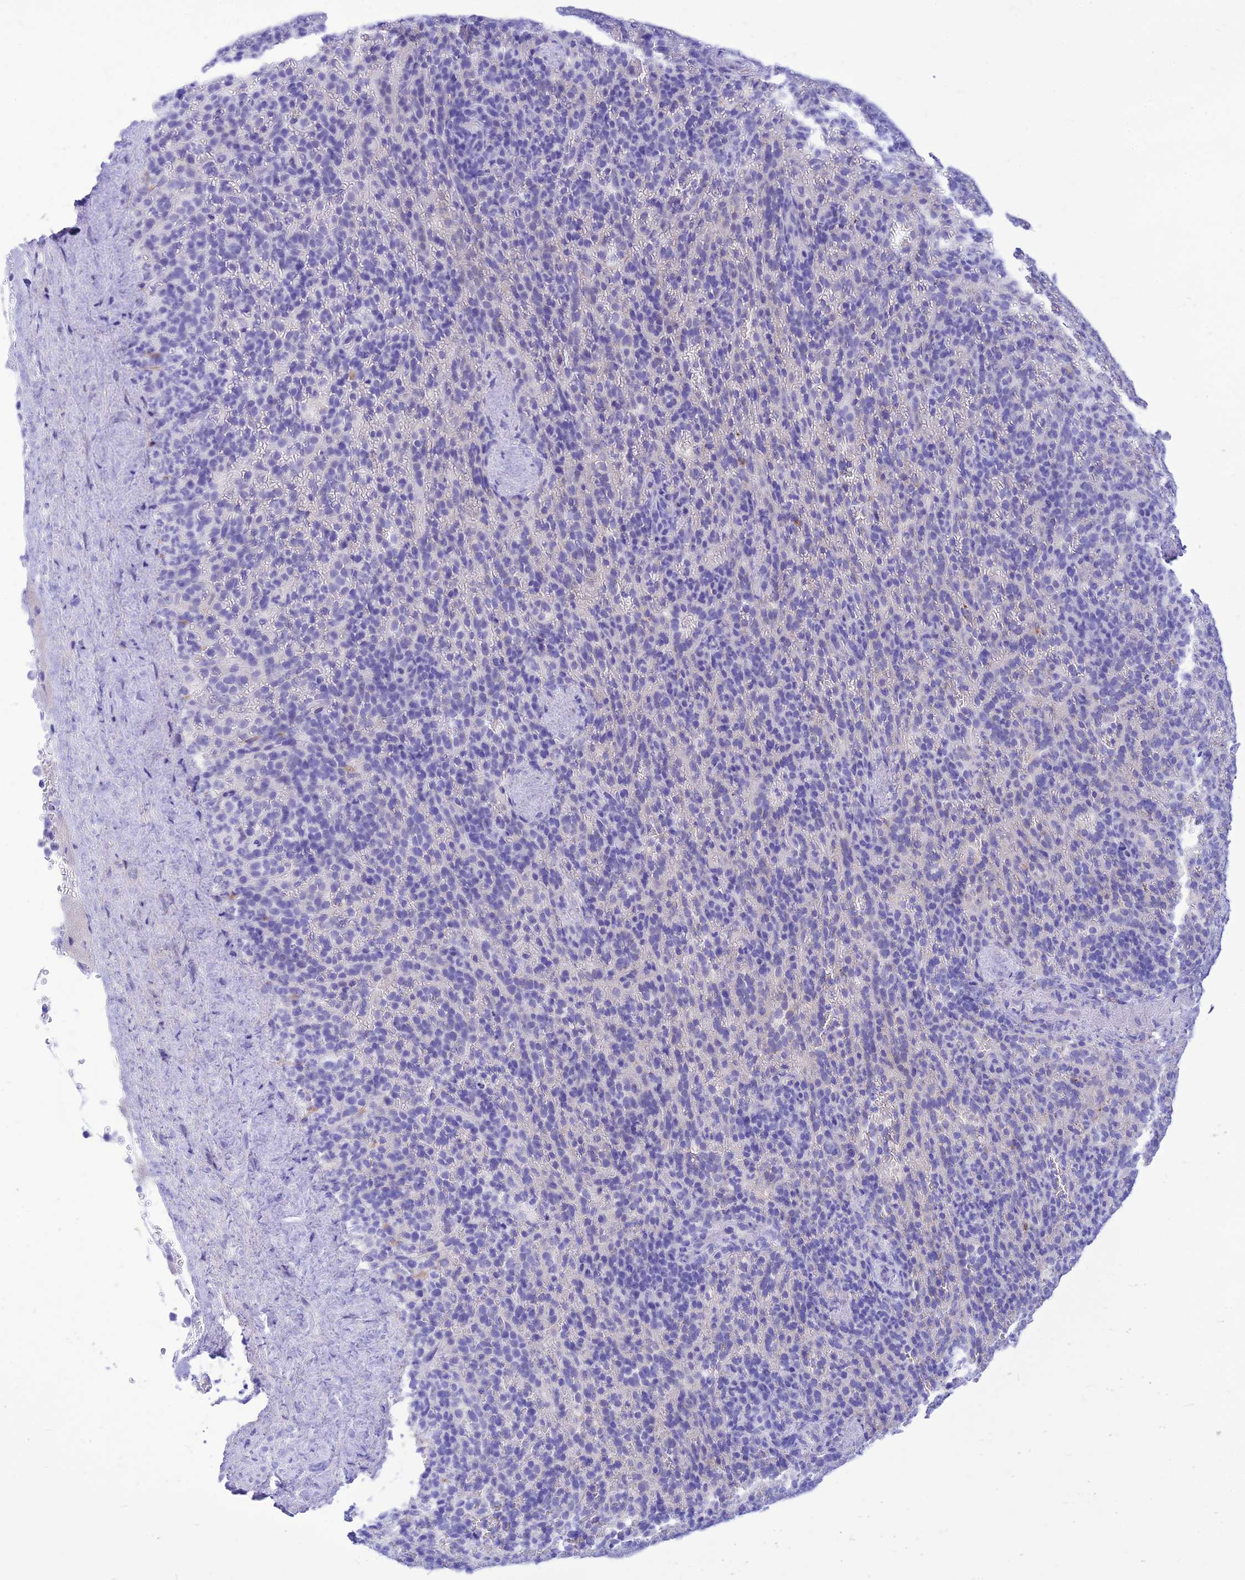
{"staining": {"intensity": "negative", "quantity": "none", "location": "none"}, "tissue": "spleen", "cell_type": "Cells in red pulp", "image_type": "normal", "snomed": [{"axis": "morphology", "description": "Normal tissue, NOS"}, {"axis": "topography", "description": "Spleen"}], "caption": "Immunohistochemistry micrograph of benign spleen: human spleen stained with DAB demonstrates no significant protein expression in cells in red pulp.", "gene": "PRNP", "patient": {"sex": "female", "age": 21}}